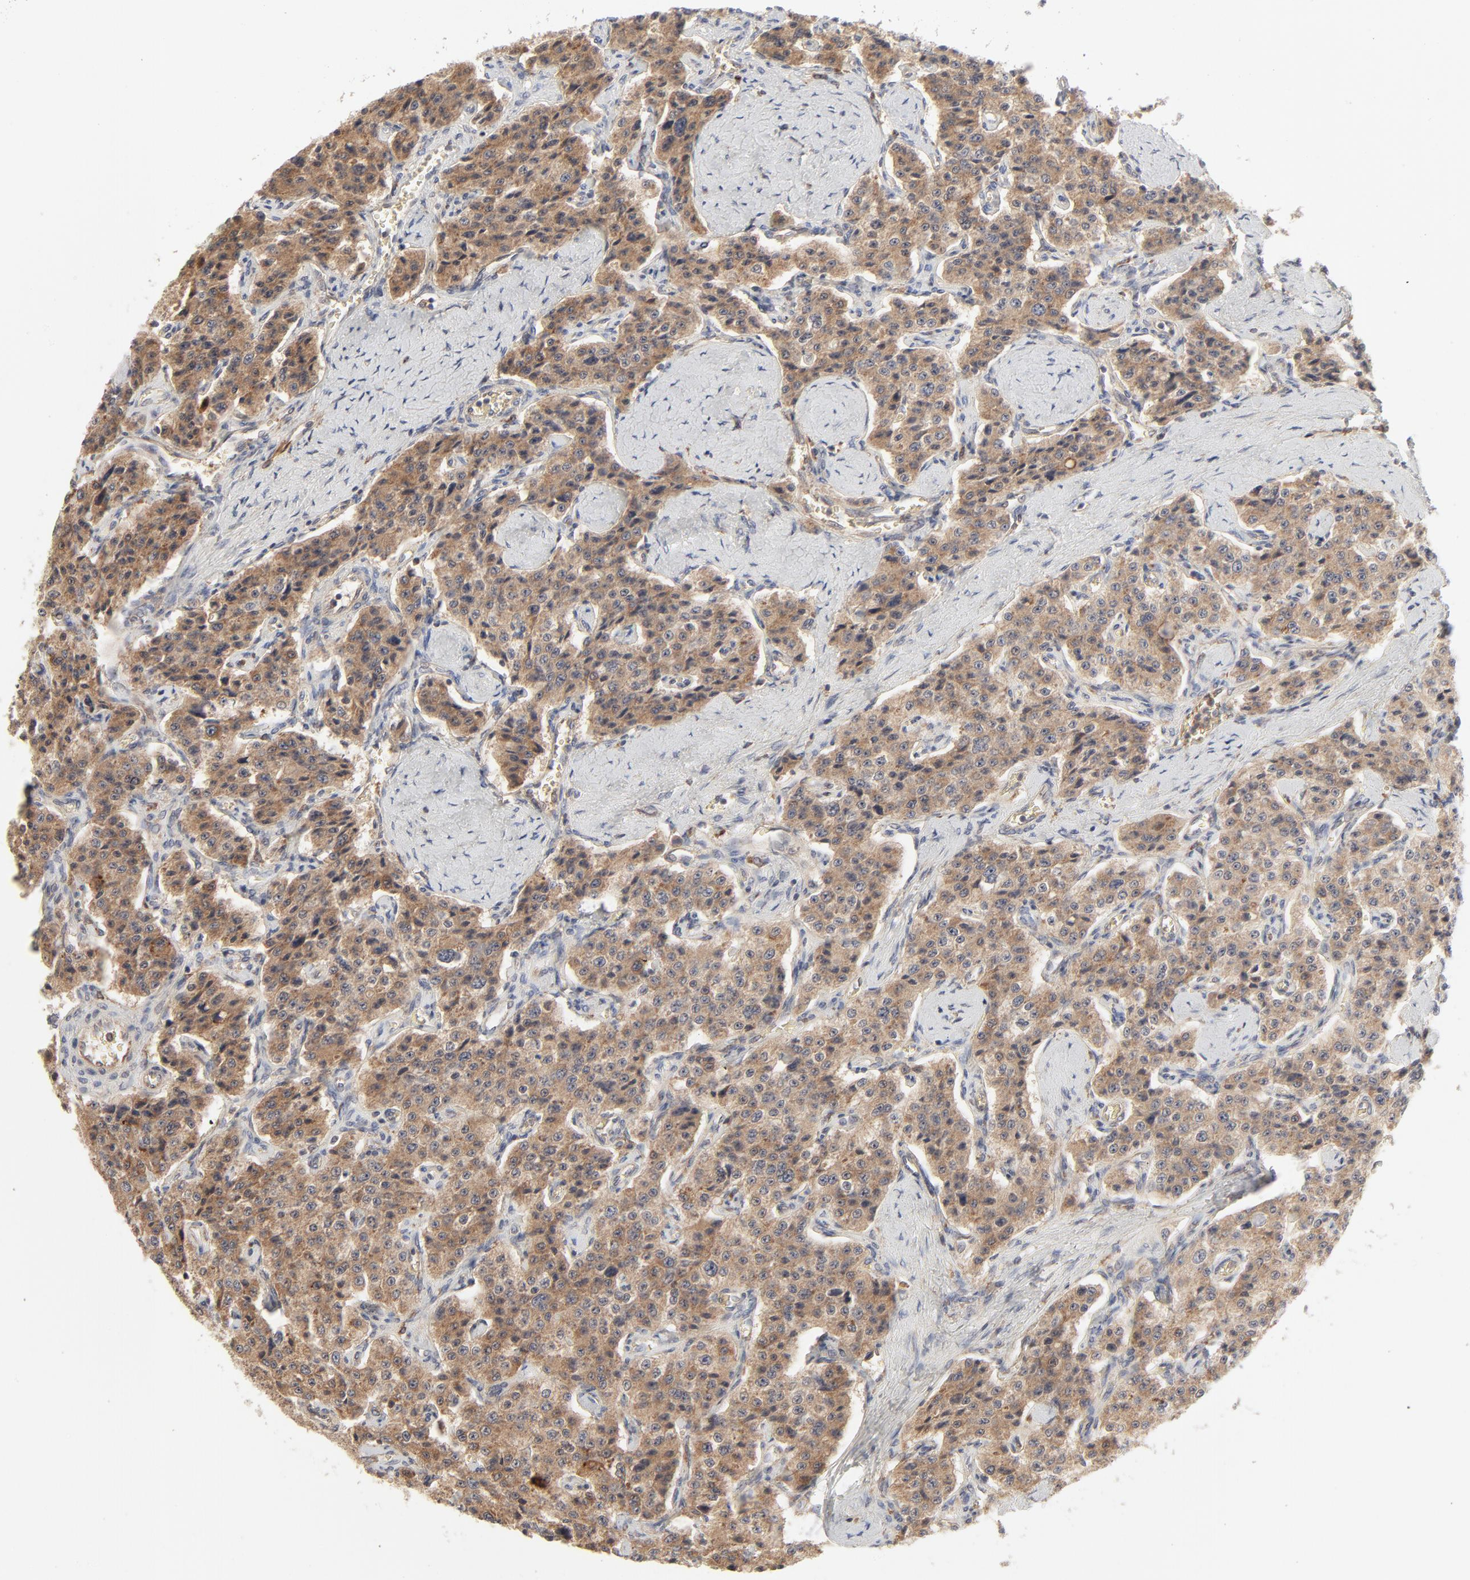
{"staining": {"intensity": "moderate", "quantity": ">75%", "location": "cytoplasmic/membranous"}, "tissue": "carcinoid", "cell_type": "Tumor cells", "image_type": "cancer", "snomed": [{"axis": "morphology", "description": "Carcinoid, malignant, NOS"}, {"axis": "topography", "description": "Small intestine"}], "caption": "Malignant carcinoid stained for a protein displays moderate cytoplasmic/membranous positivity in tumor cells.", "gene": "RAB5C", "patient": {"sex": "male", "age": 52}}